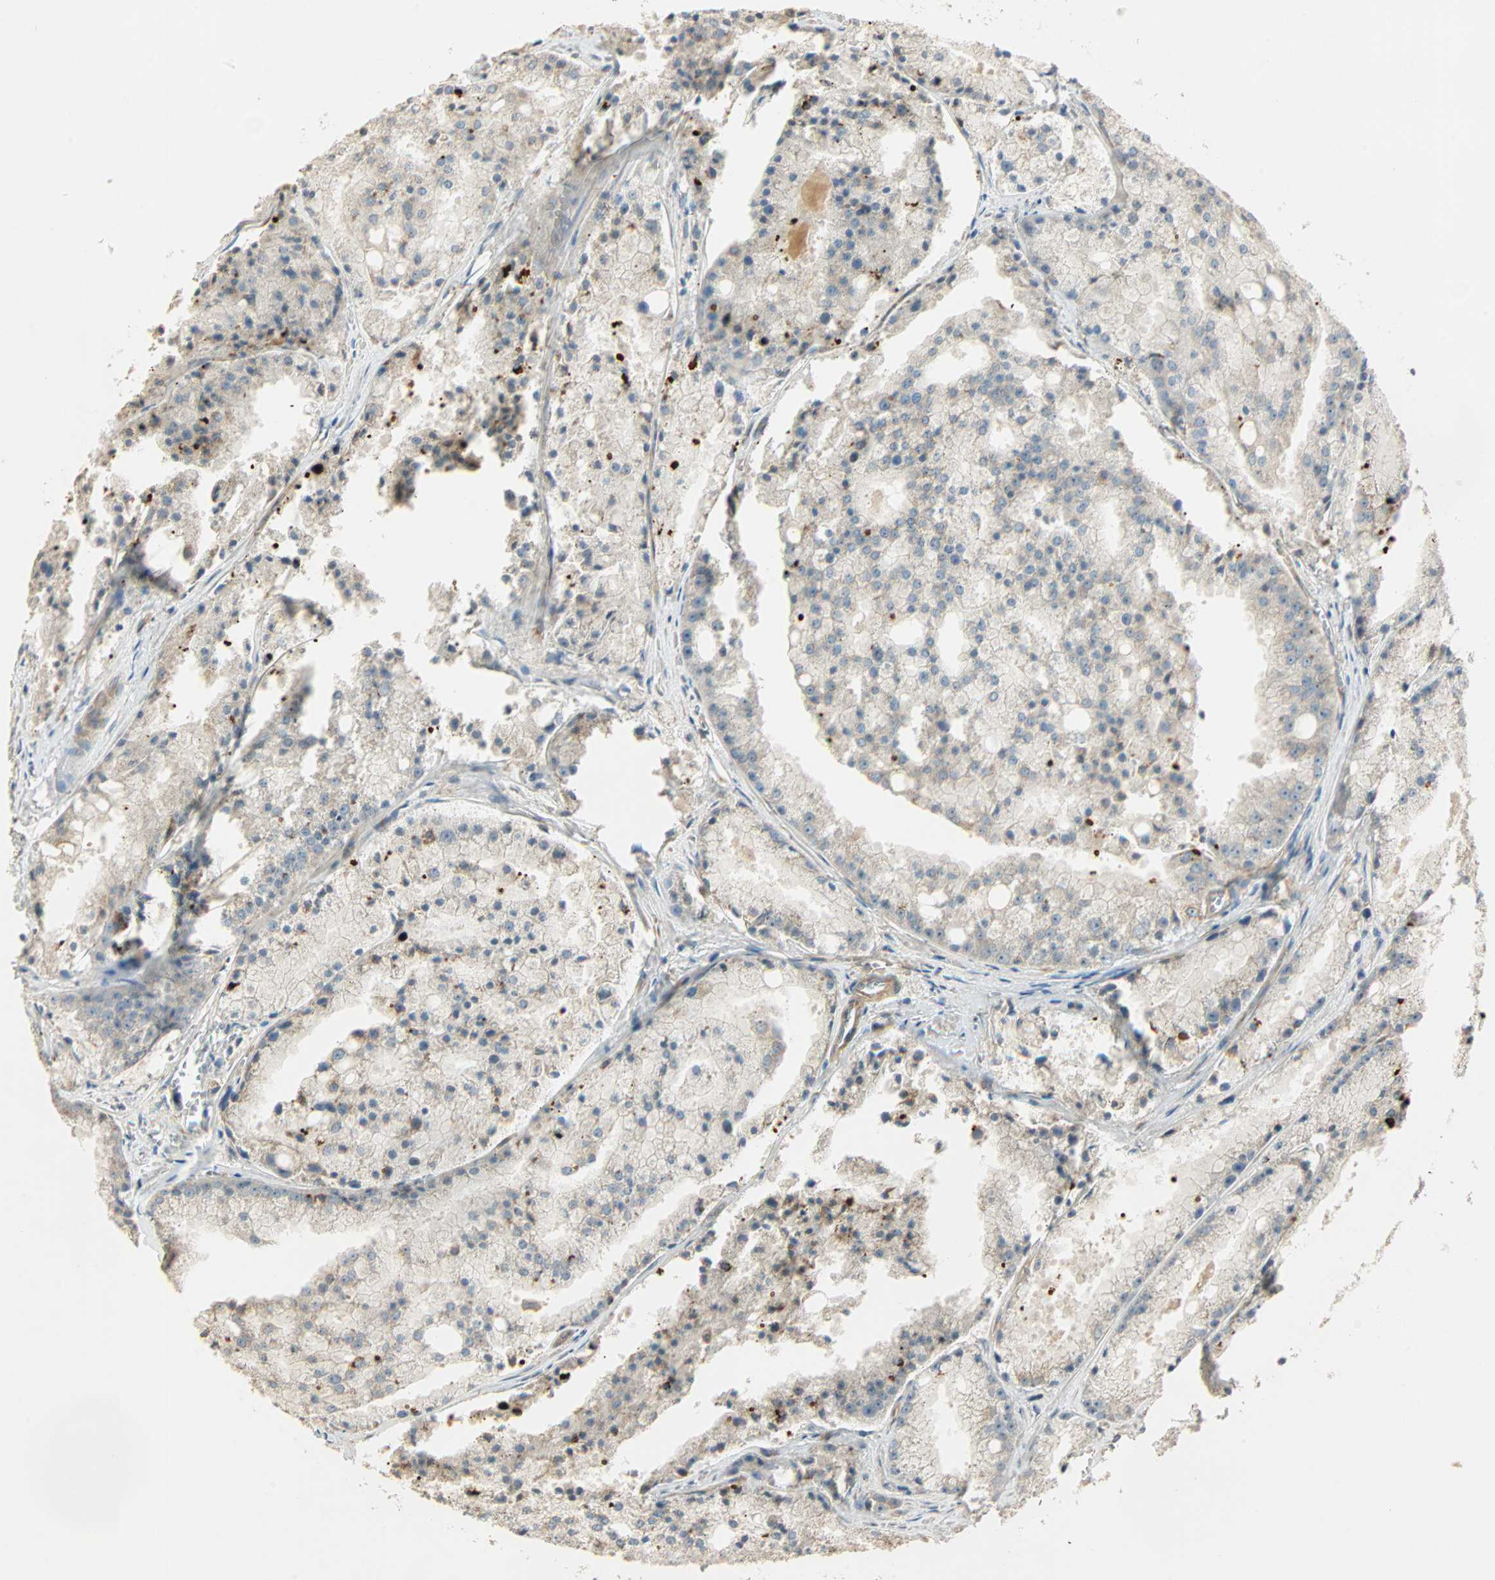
{"staining": {"intensity": "negative", "quantity": "none", "location": "none"}, "tissue": "prostate cancer", "cell_type": "Tumor cells", "image_type": "cancer", "snomed": [{"axis": "morphology", "description": "Adenocarcinoma, Low grade"}, {"axis": "topography", "description": "Prostate"}], "caption": "Immunohistochemistry histopathology image of neoplastic tissue: prostate cancer stained with DAB (3,3'-diaminobenzidine) displays no significant protein expression in tumor cells.", "gene": "GALK1", "patient": {"sex": "male", "age": 64}}